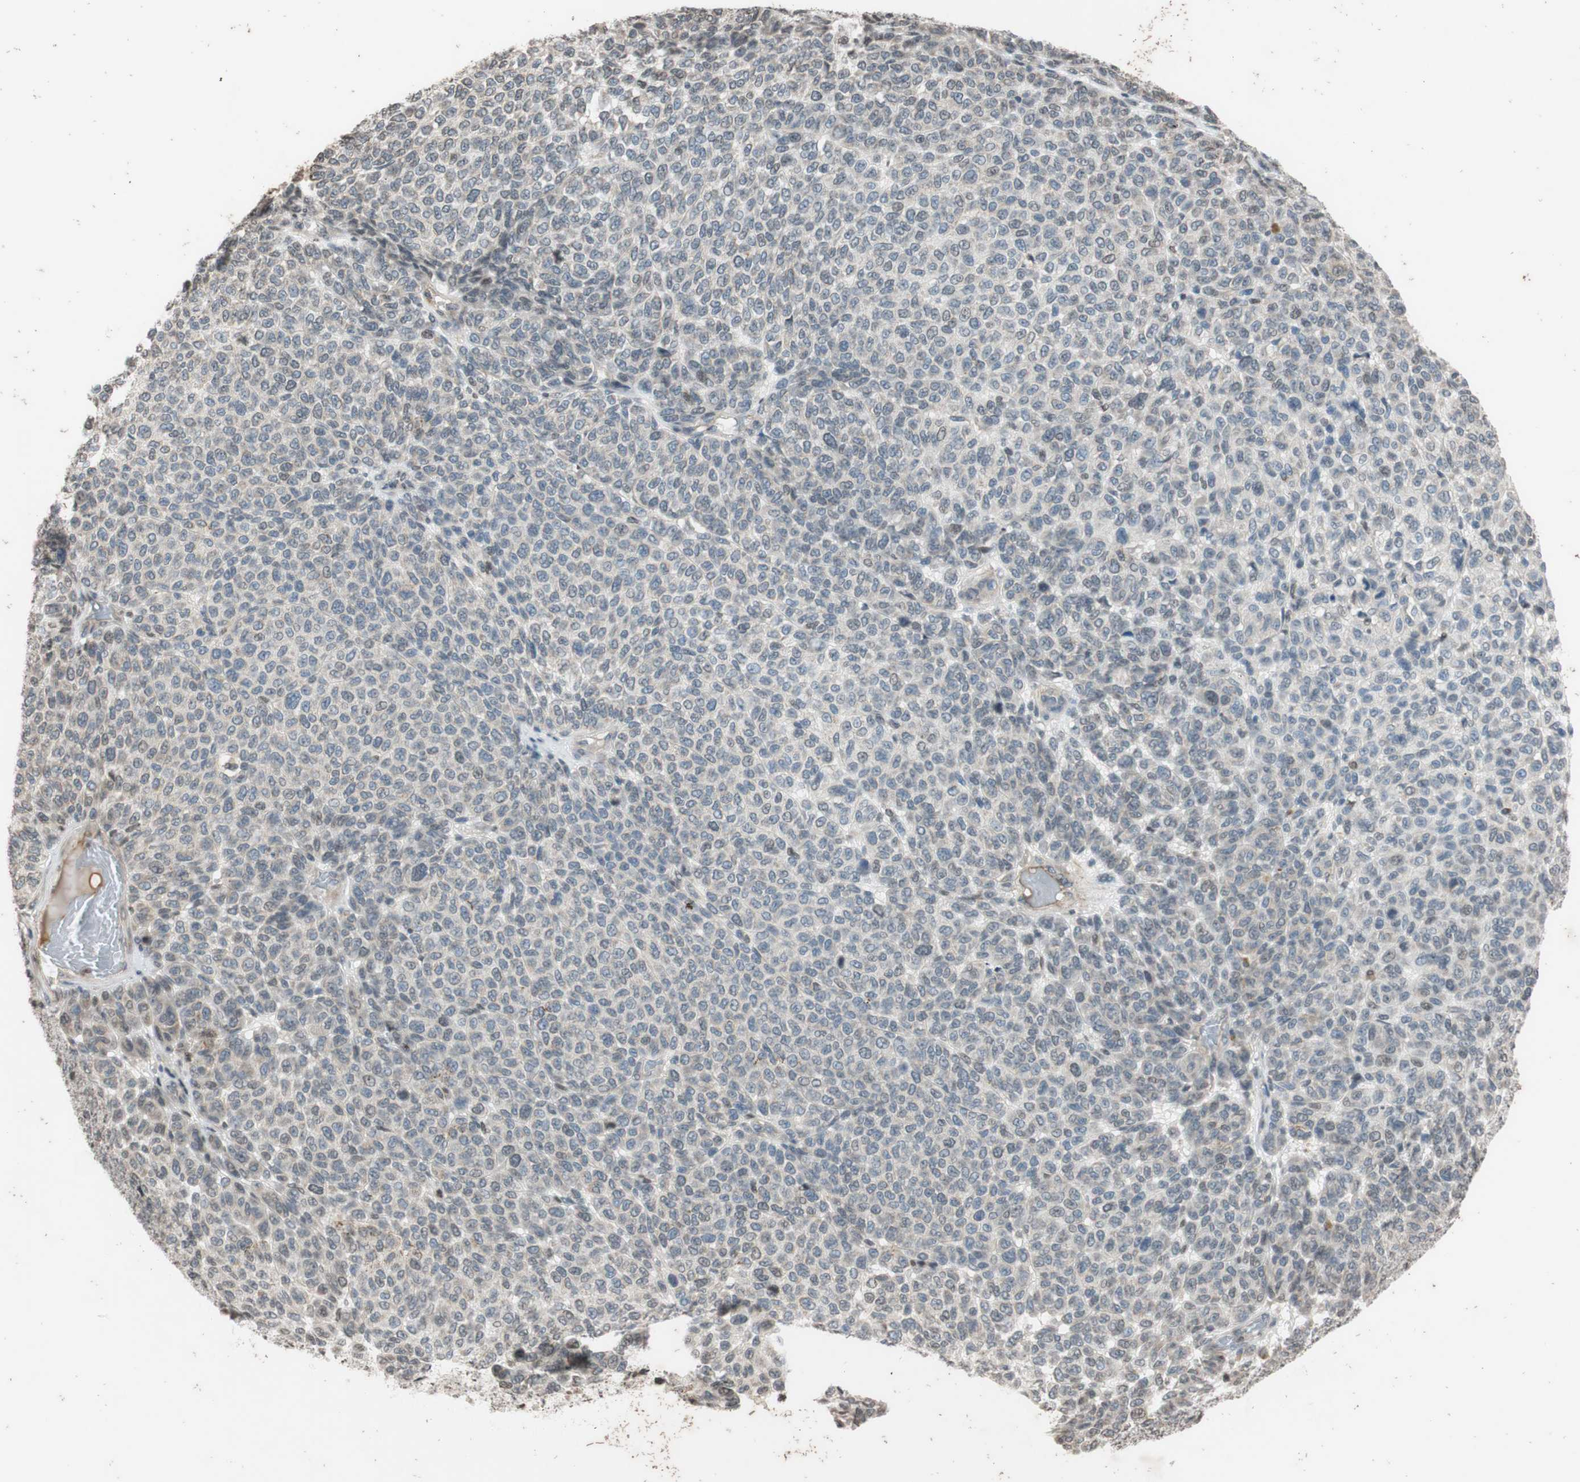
{"staining": {"intensity": "weak", "quantity": "<25%", "location": "cytoplasmic/membranous,nuclear"}, "tissue": "melanoma", "cell_type": "Tumor cells", "image_type": "cancer", "snomed": [{"axis": "morphology", "description": "Malignant melanoma, NOS"}, {"axis": "topography", "description": "Skin"}], "caption": "Photomicrograph shows no protein positivity in tumor cells of malignant melanoma tissue.", "gene": "MCM6", "patient": {"sex": "male", "age": 59}}